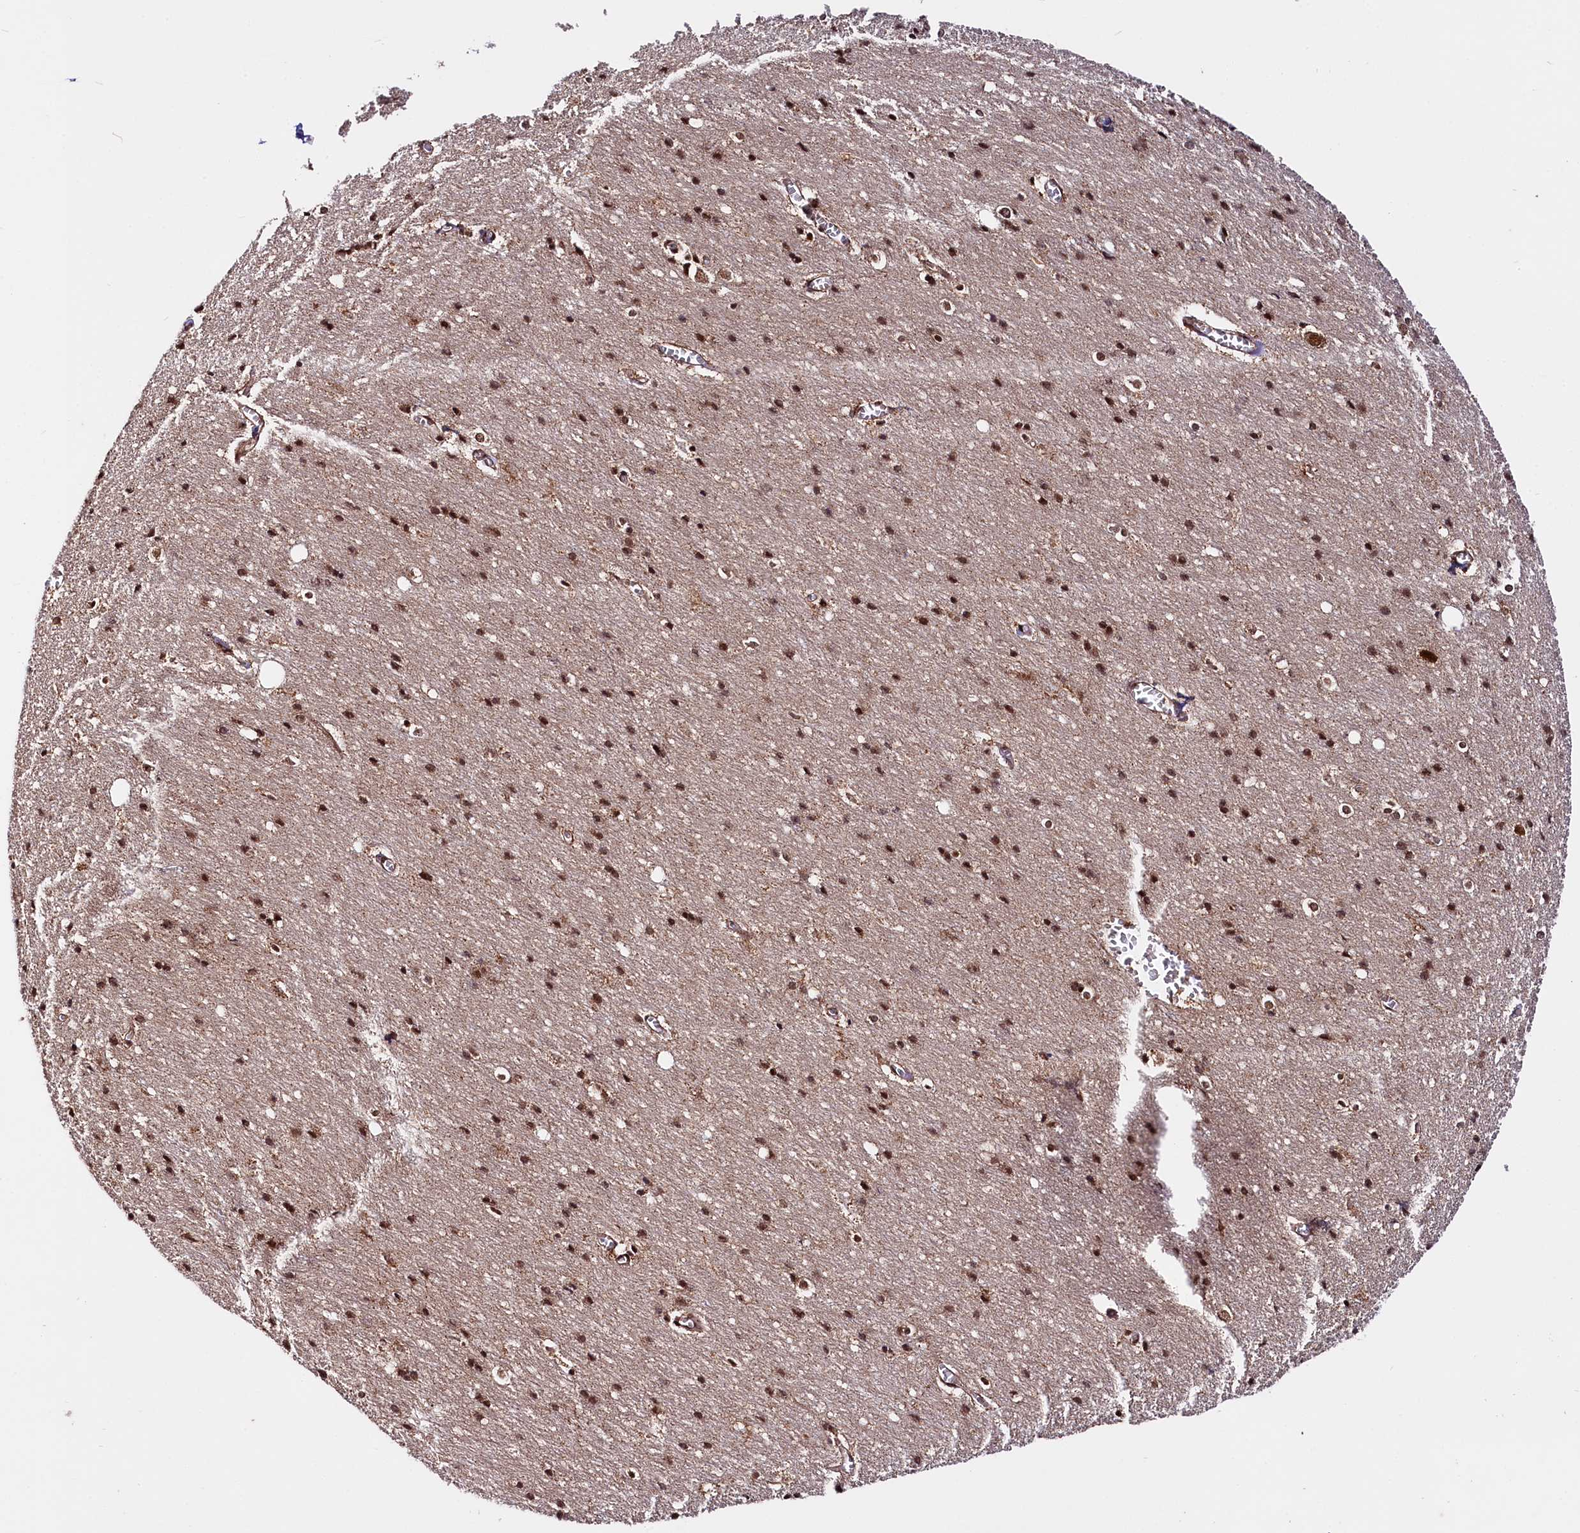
{"staining": {"intensity": "moderate", "quantity": ">75%", "location": "cytoplasmic/membranous,nuclear"}, "tissue": "cerebral cortex", "cell_type": "Endothelial cells", "image_type": "normal", "snomed": [{"axis": "morphology", "description": "Normal tissue, NOS"}, {"axis": "topography", "description": "Cerebral cortex"}], "caption": "Immunohistochemical staining of unremarkable human cerebral cortex shows moderate cytoplasmic/membranous,nuclear protein expression in approximately >75% of endothelial cells. (IHC, brightfield microscopy, high magnification).", "gene": "UBE3A", "patient": {"sex": "male", "age": 54}}